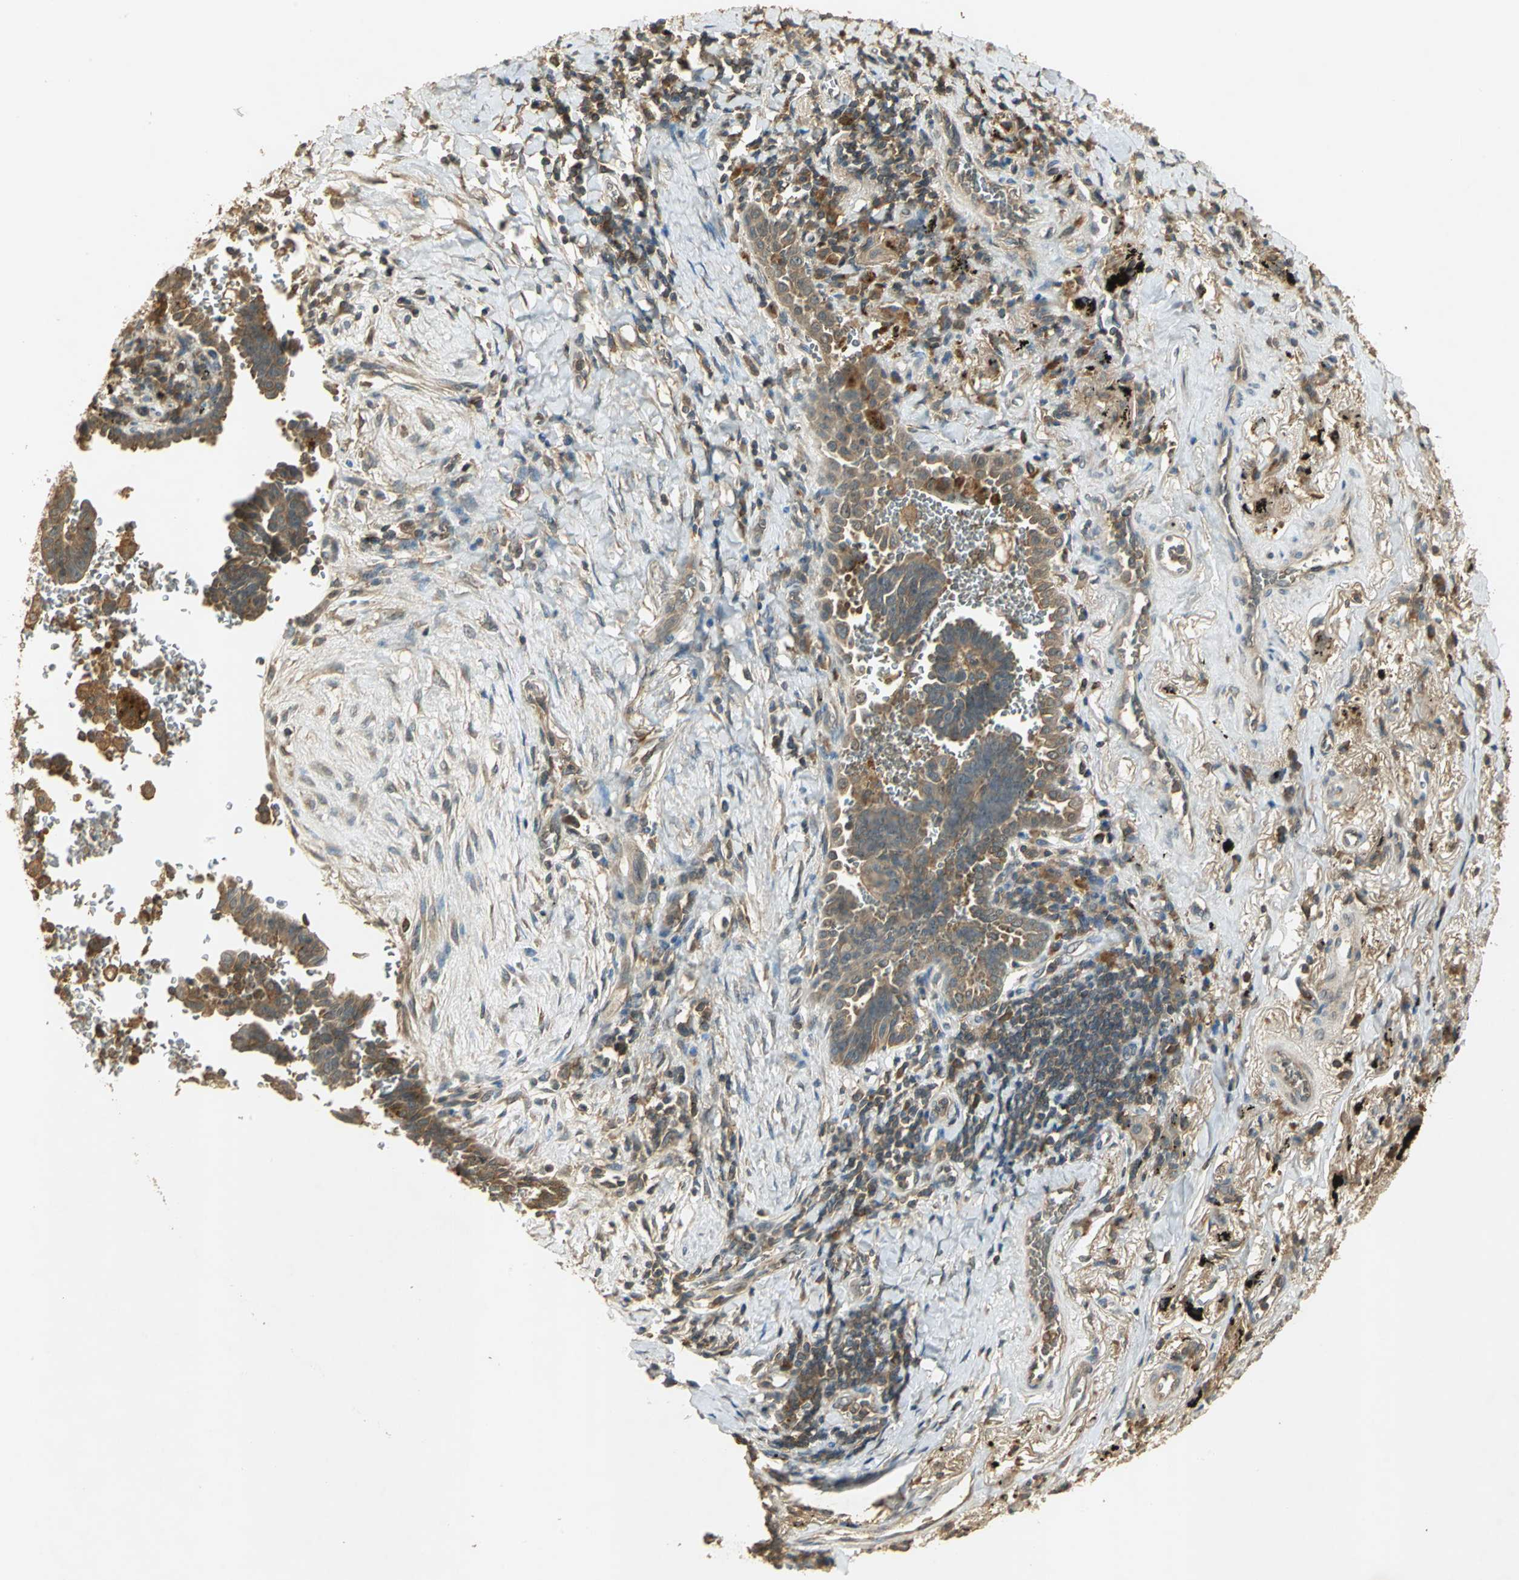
{"staining": {"intensity": "moderate", "quantity": ">75%", "location": "cytoplasmic/membranous"}, "tissue": "lung cancer", "cell_type": "Tumor cells", "image_type": "cancer", "snomed": [{"axis": "morphology", "description": "Adenocarcinoma, NOS"}, {"axis": "topography", "description": "Lung"}], "caption": "Adenocarcinoma (lung) stained with a protein marker demonstrates moderate staining in tumor cells.", "gene": "KEAP1", "patient": {"sex": "female", "age": 64}}